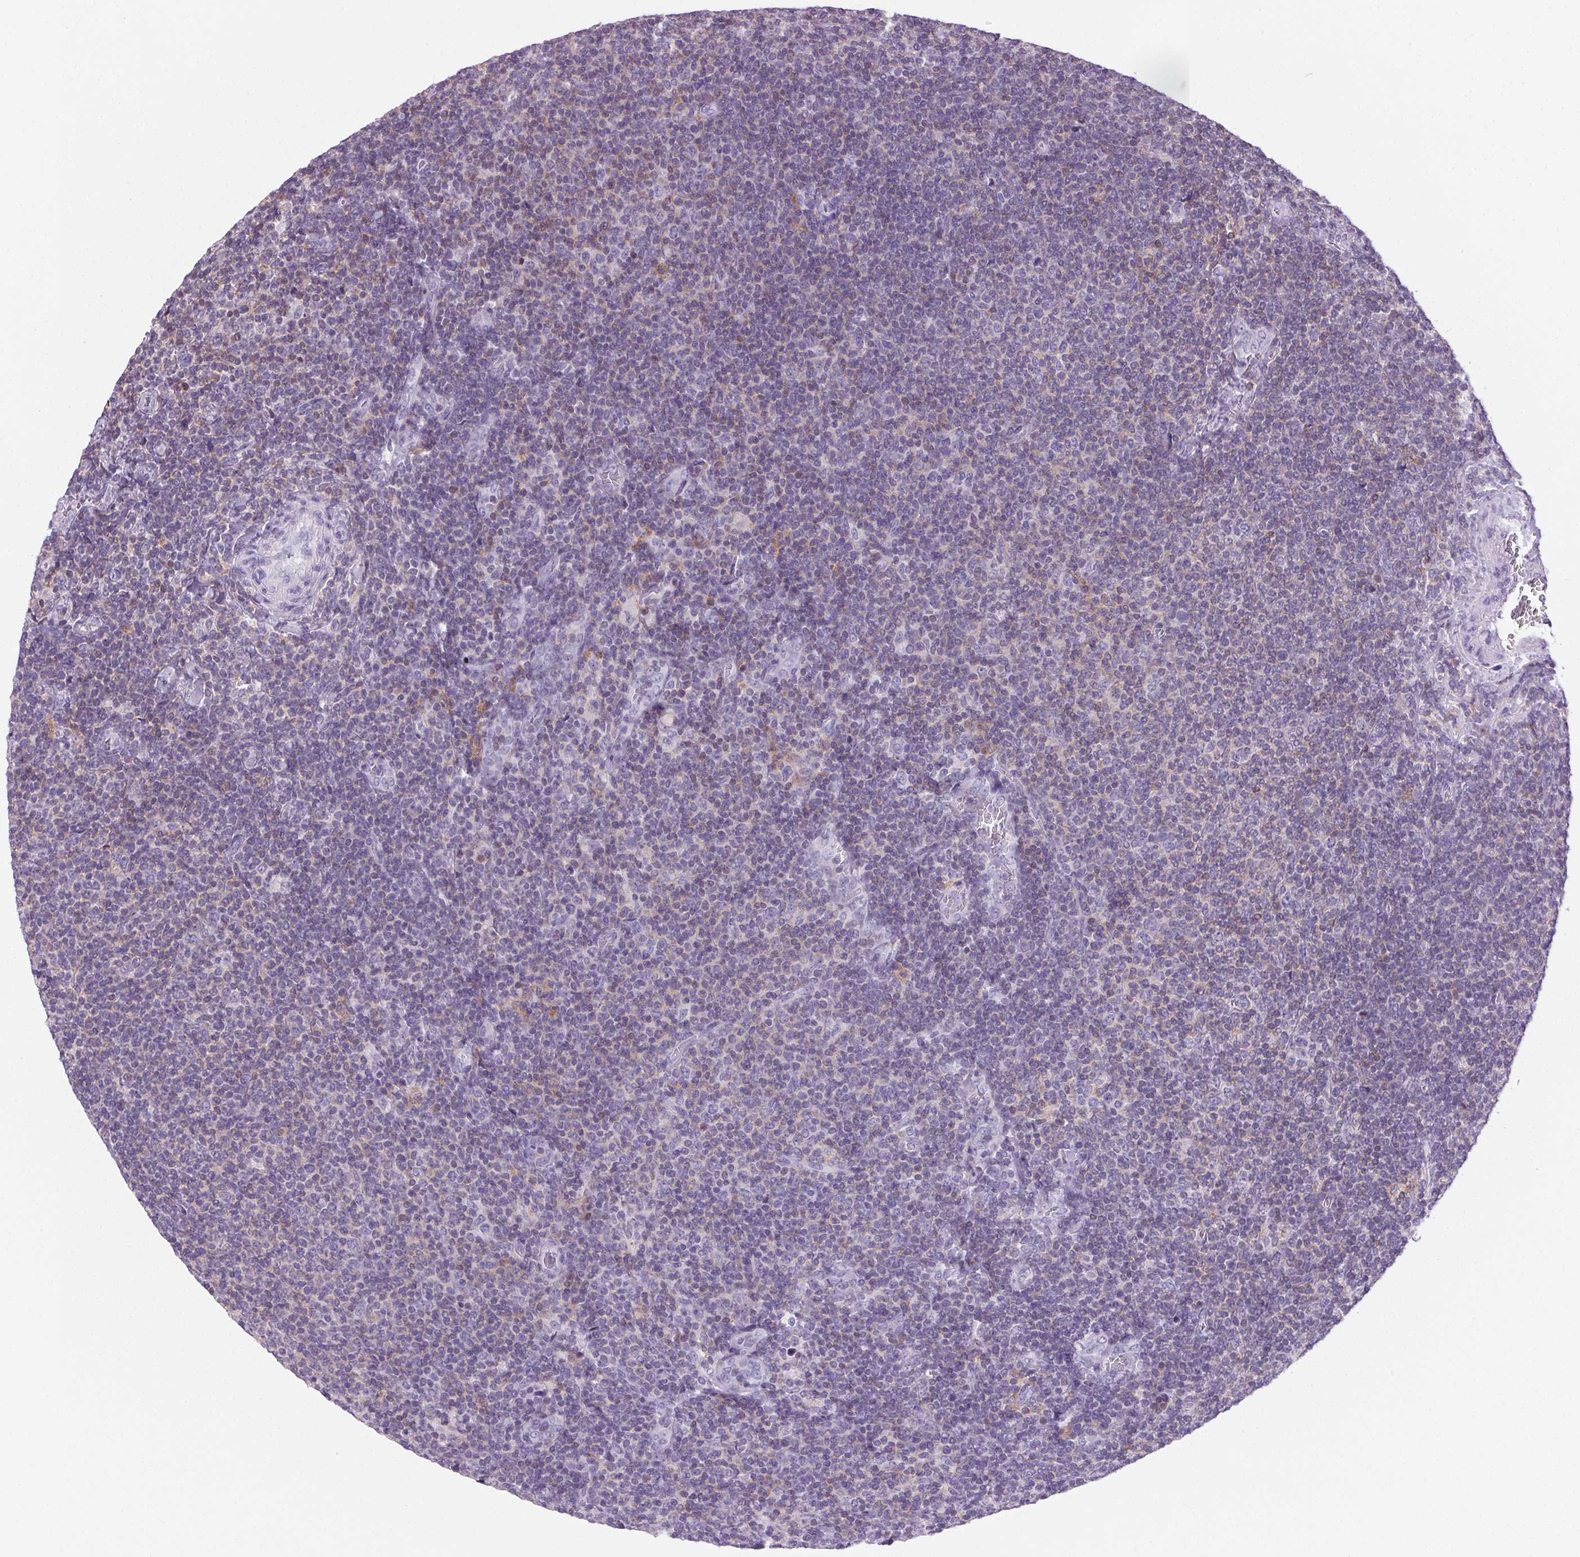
{"staining": {"intensity": "negative", "quantity": "none", "location": "none"}, "tissue": "lymphoma", "cell_type": "Tumor cells", "image_type": "cancer", "snomed": [{"axis": "morphology", "description": "Malignant lymphoma, non-Hodgkin's type, Low grade"}, {"axis": "topography", "description": "Lymph node"}], "caption": "A high-resolution histopathology image shows immunohistochemistry (IHC) staining of lymphoma, which displays no significant positivity in tumor cells. (Brightfield microscopy of DAB immunohistochemistry (IHC) at high magnification).", "gene": "S100A2", "patient": {"sex": "male", "age": 52}}